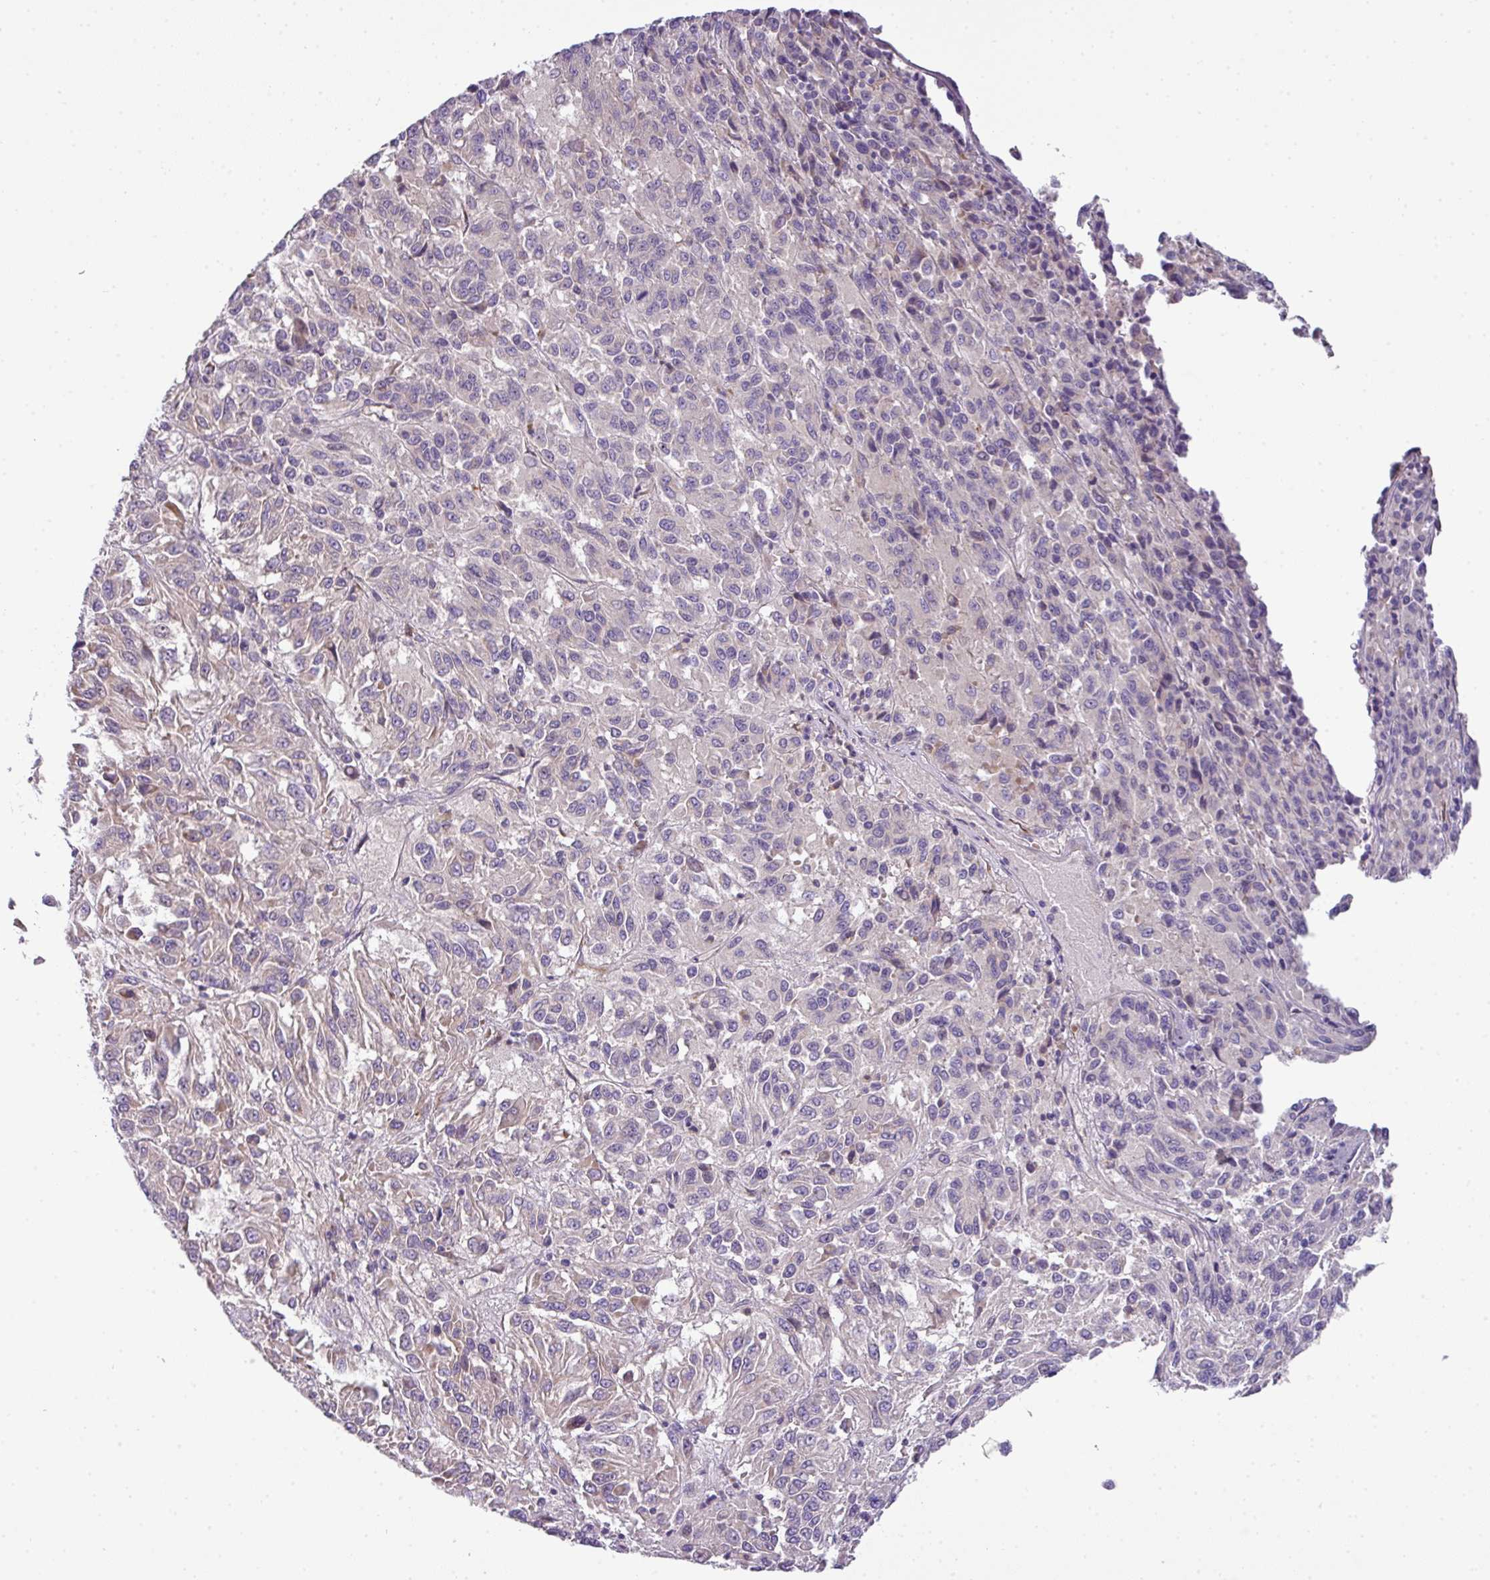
{"staining": {"intensity": "negative", "quantity": "none", "location": "none"}, "tissue": "melanoma", "cell_type": "Tumor cells", "image_type": "cancer", "snomed": [{"axis": "morphology", "description": "Malignant melanoma, Metastatic site"}, {"axis": "topography", "description": "Lung"}], "caption": "Melanoma was stained to show a protein in brown. There is no significant positivity in tumor cells. (DAB IHC with hematoxylin counter stain).", "gene": "PIK3R5", "patient": {"sex": "male", "age": 64}}